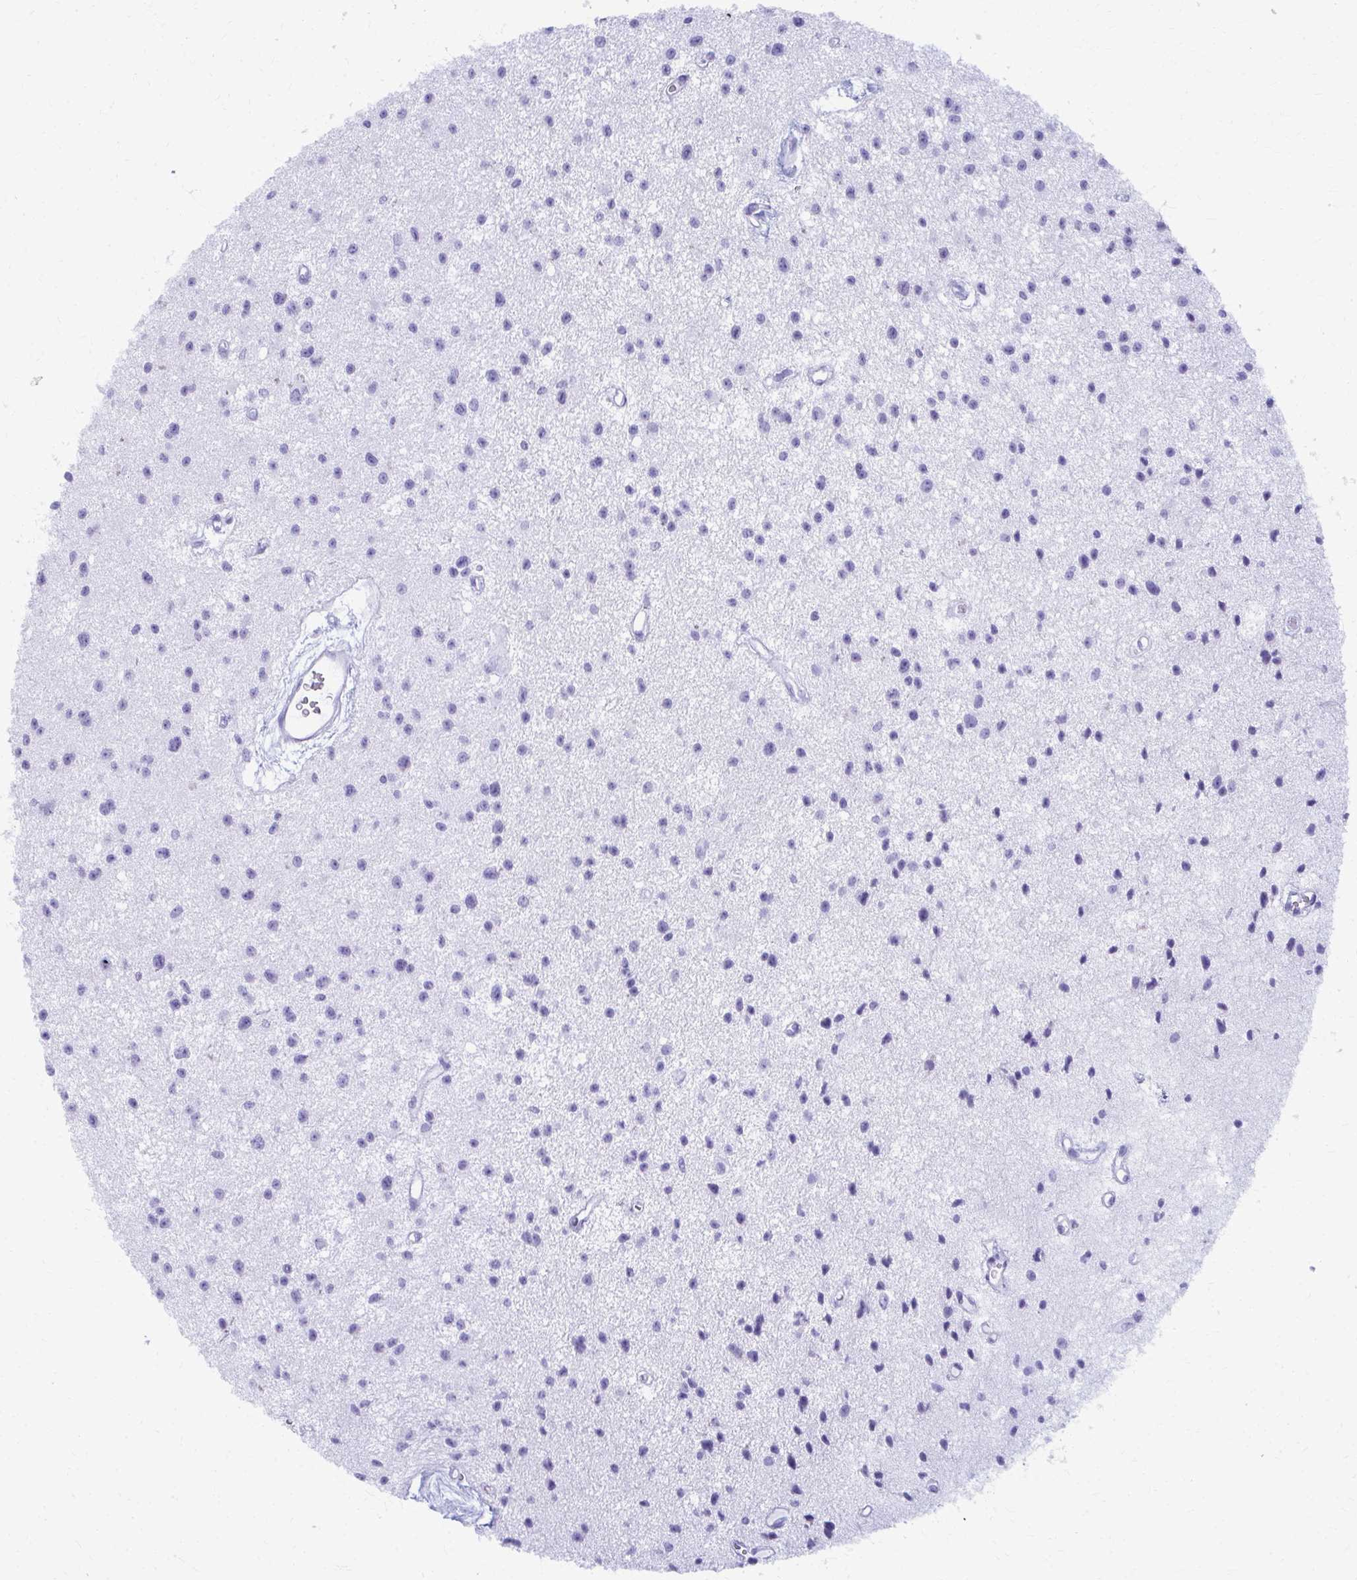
{"staining": {"intensity": "negative", "quantity": "none", "location": "none"}, "tissue": "glioma", "cell_type": "Tumor cells", "image_type": "cancer", "snomed": [{"axis": "morphology", "description": "Glioma, malignant, Low grade"}, {"axis": "topography", "description": "Brain"}], "caption": "Tumor cells show no significant protein expression in low-grade glioma (malignant). Brightfield microscopy of IHC stained with DAB (3,3'-diaminobenzidine) (brown) and hematoxylin (blue), captured at high magnification.", "gene": "MAF1", "patient": {"sex": "male", "age": 43}}